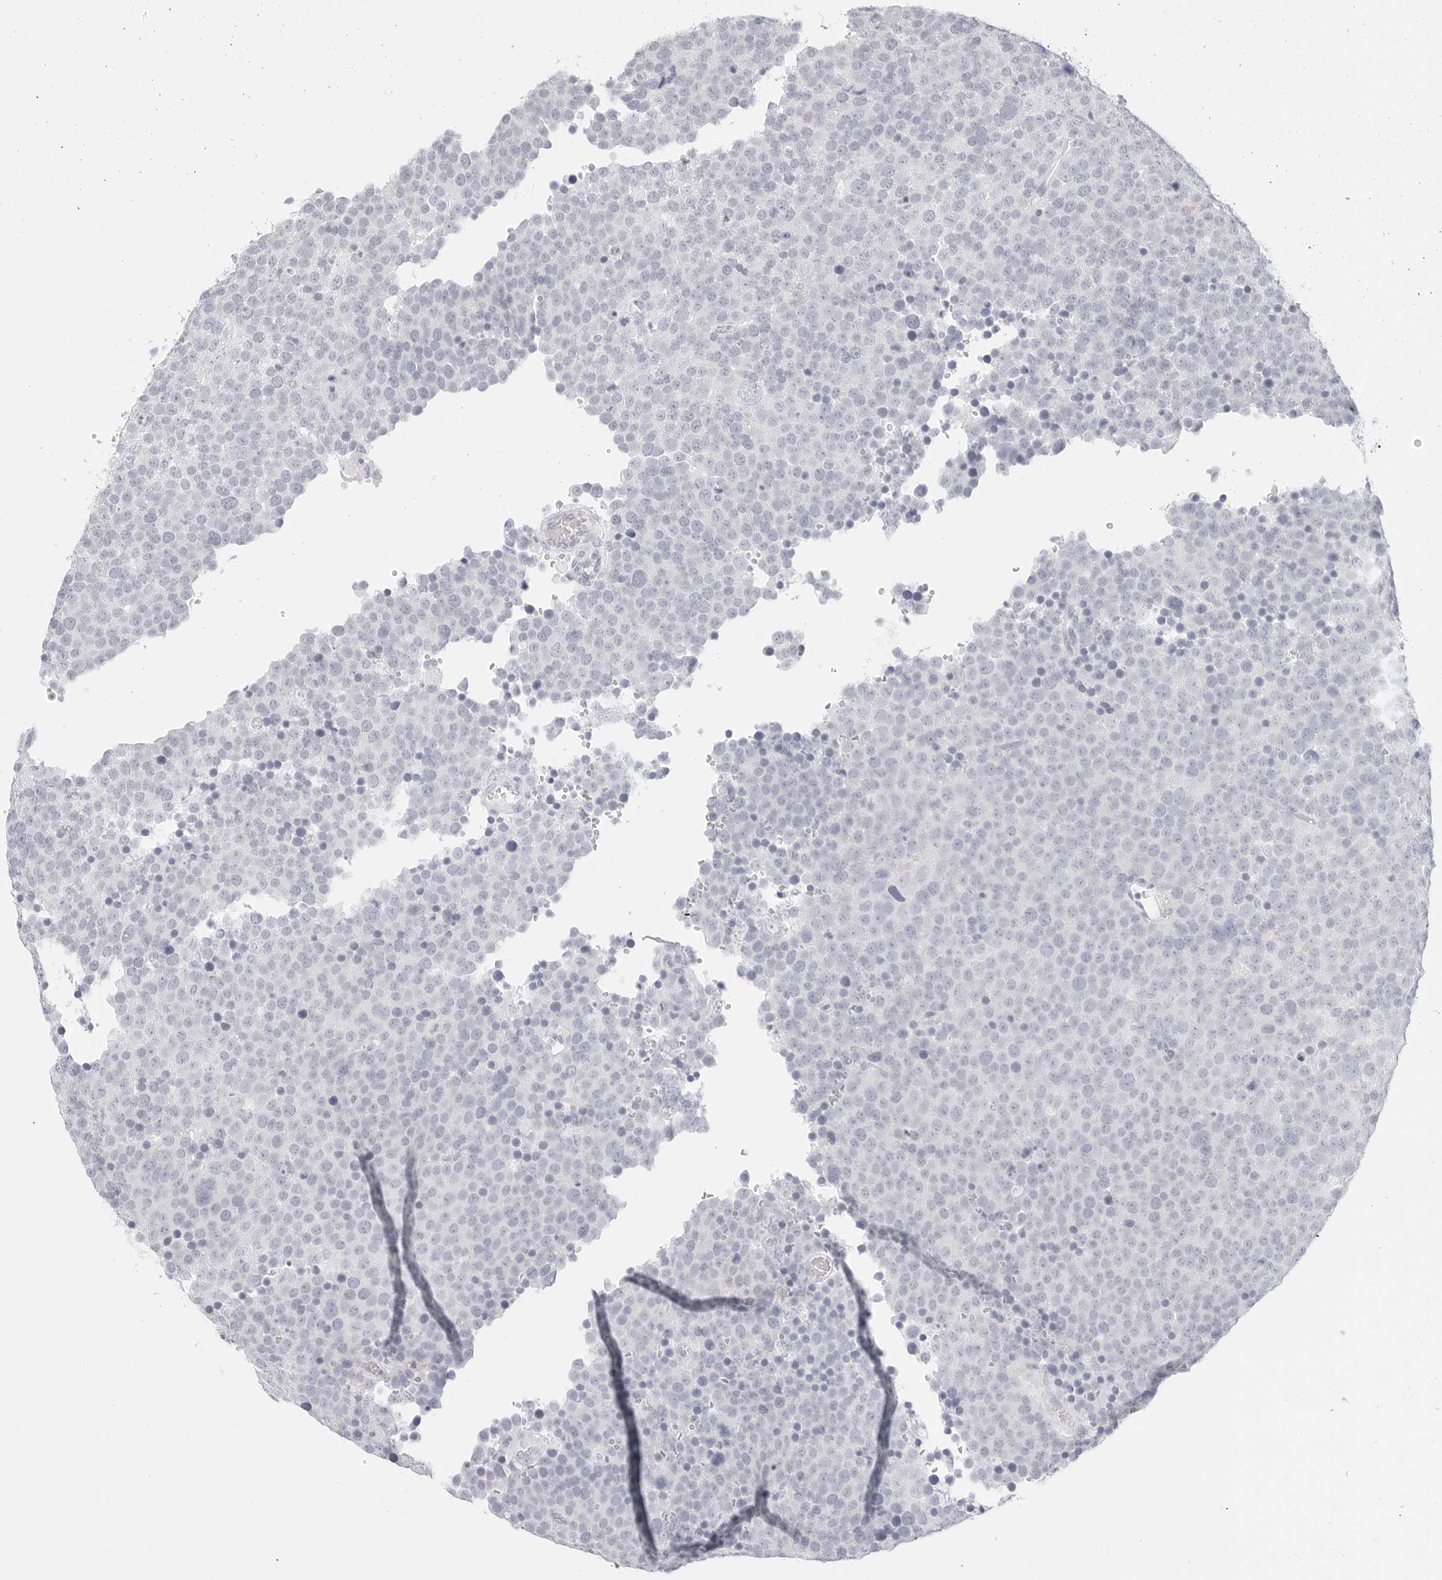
{"staining": {"intensity": "negative", "quantity": "none", "location": "none"}, "tissue": "testis cancer", "cell_type": "Tumor cells", "image_type": "cancer", "snomed": [{"axis": "morphology", "description": "Seminoma, NOS"}, {"axis": "topography", "description": "Testis"}], "caption": "Immunohistochemistry (IHC) photomicrograph of neoplastic tissue: human seminoma (testis) stained with DAB (3,3'-diaminobenzidine) reveals no significant protein expression in tumor cells. (DAB (3,3'-diaminobenzidine) immunohistochemistry with hematoxylin counter stain).", "gene": "HMGCS2", "patient": {"sex": "male", "age": 71}}